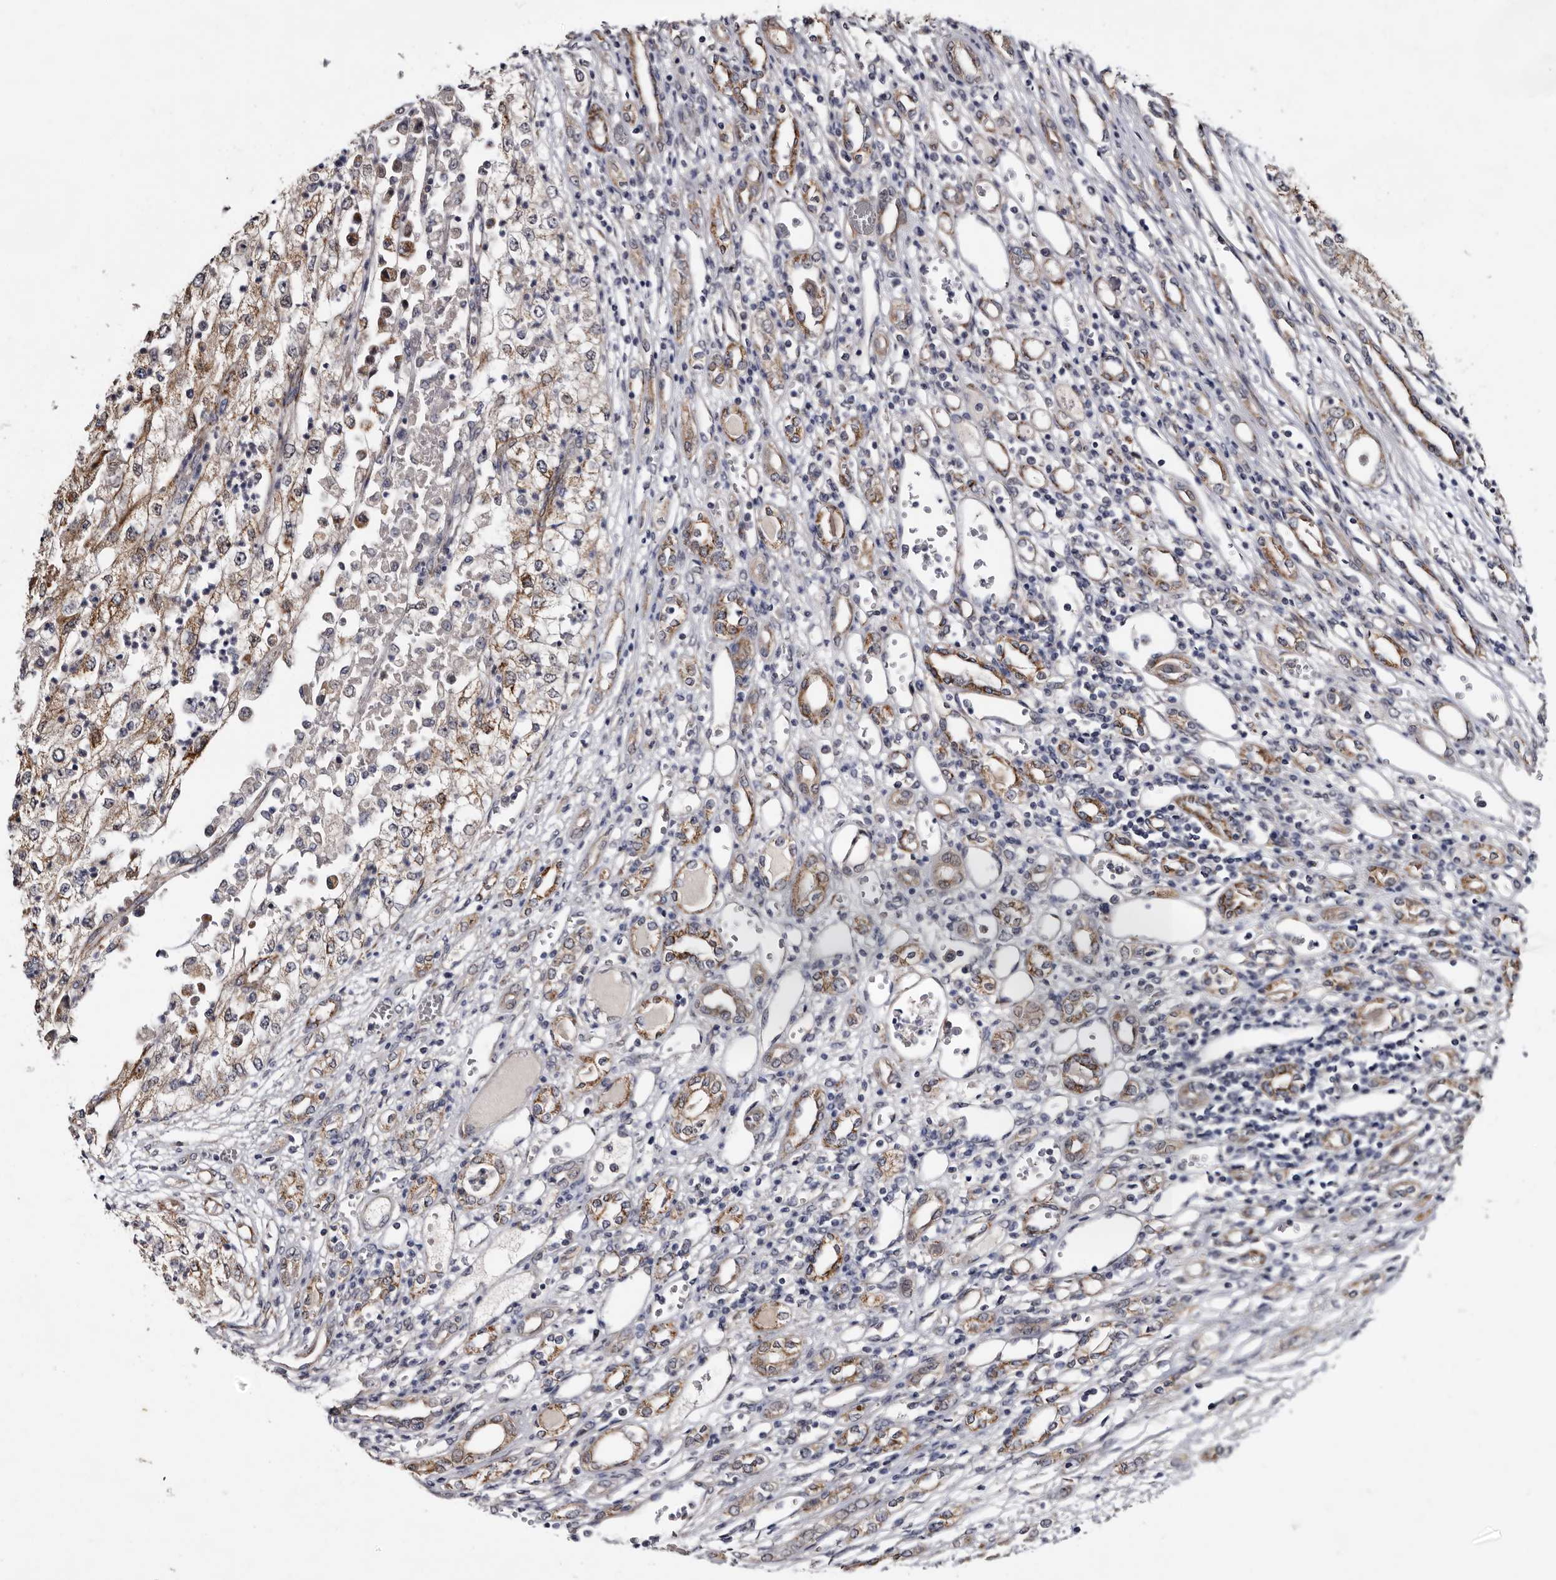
{"staining": {"intensity": "moderate", "quantity": ">75%", "location": "cytoplasmic/membranous"}, "tissue": "renal cancer", "cell_type": "Tumor cells", "image_type": "cancer", "snomed": [{"axis": "morphology", "description": "Adenocarcinoma, NOS"}, {"axis": "topography", "description": "Kidney"}], "caption": "Immunohistochemistry (IHC) (DAB (3,3'-diaminobenzidine)) staining of human renal adenocarcinoma exhibits moderate cytoplasmic/membranous protein expression in about >75% of tumor cells.", "gene": "ARMCX2", "patient": {"sex": "female", "age": 54}}